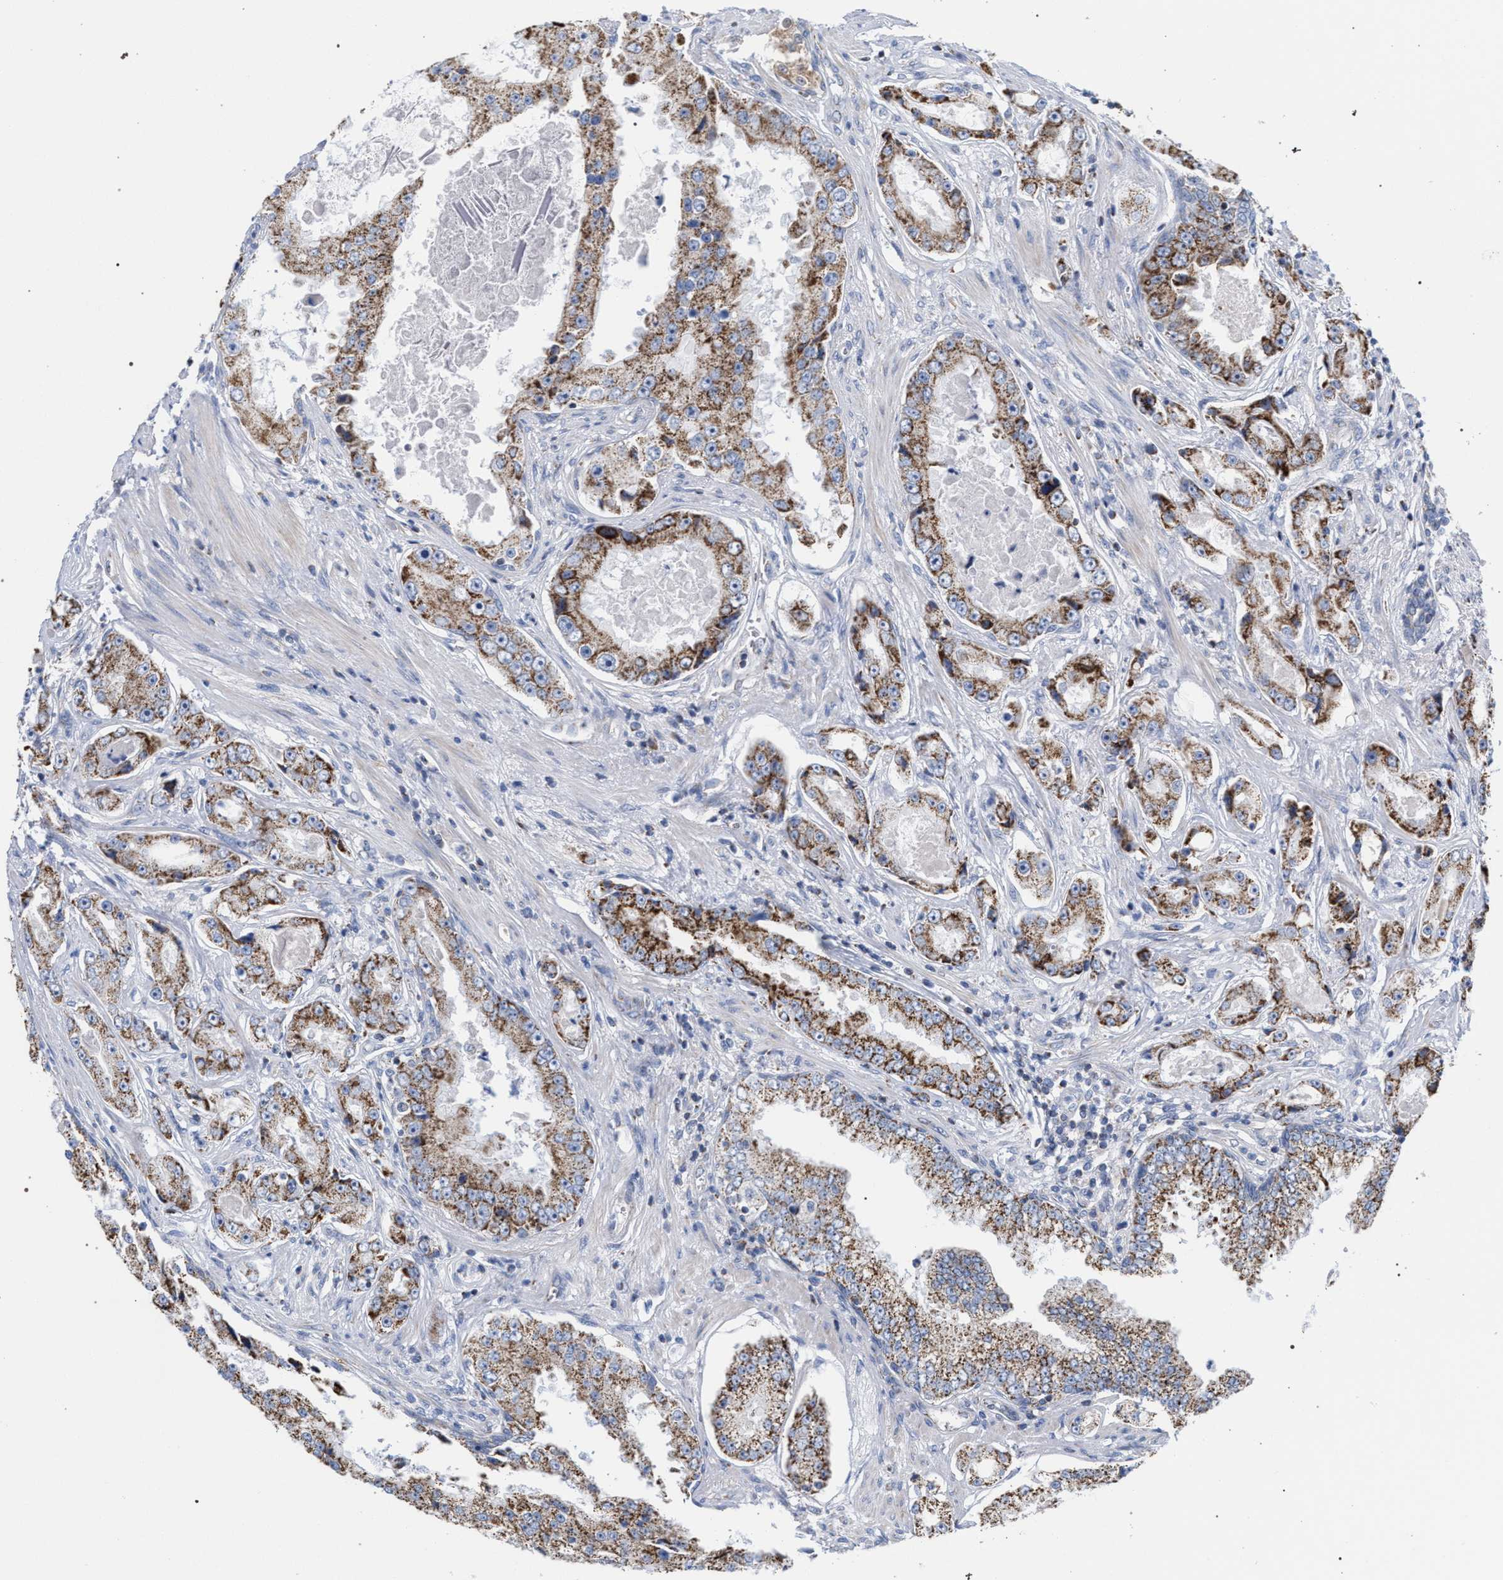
{"staining": {"intensity": "strong", "quantity": ">75%", "location": "cytoplasmic/membranous"}, "tissue": "prostate cancer", "cell_type": "Tumor cells", "image_type": "cancer", "snomed": [{"axis": "morphology", "description": "Adenocarcinoma, High grade"}, {"axis": "topography", "description": "Prostate"}], "caption": "This image exhibits immunohistochemistry staining of human high-grade adenocarcinoma (prostate), with high strong cytoplasmic/membranous positivity in about >75% of tumor cells.", "gene": "ECI2", "patient": {"sex": "male", "age": 73}}